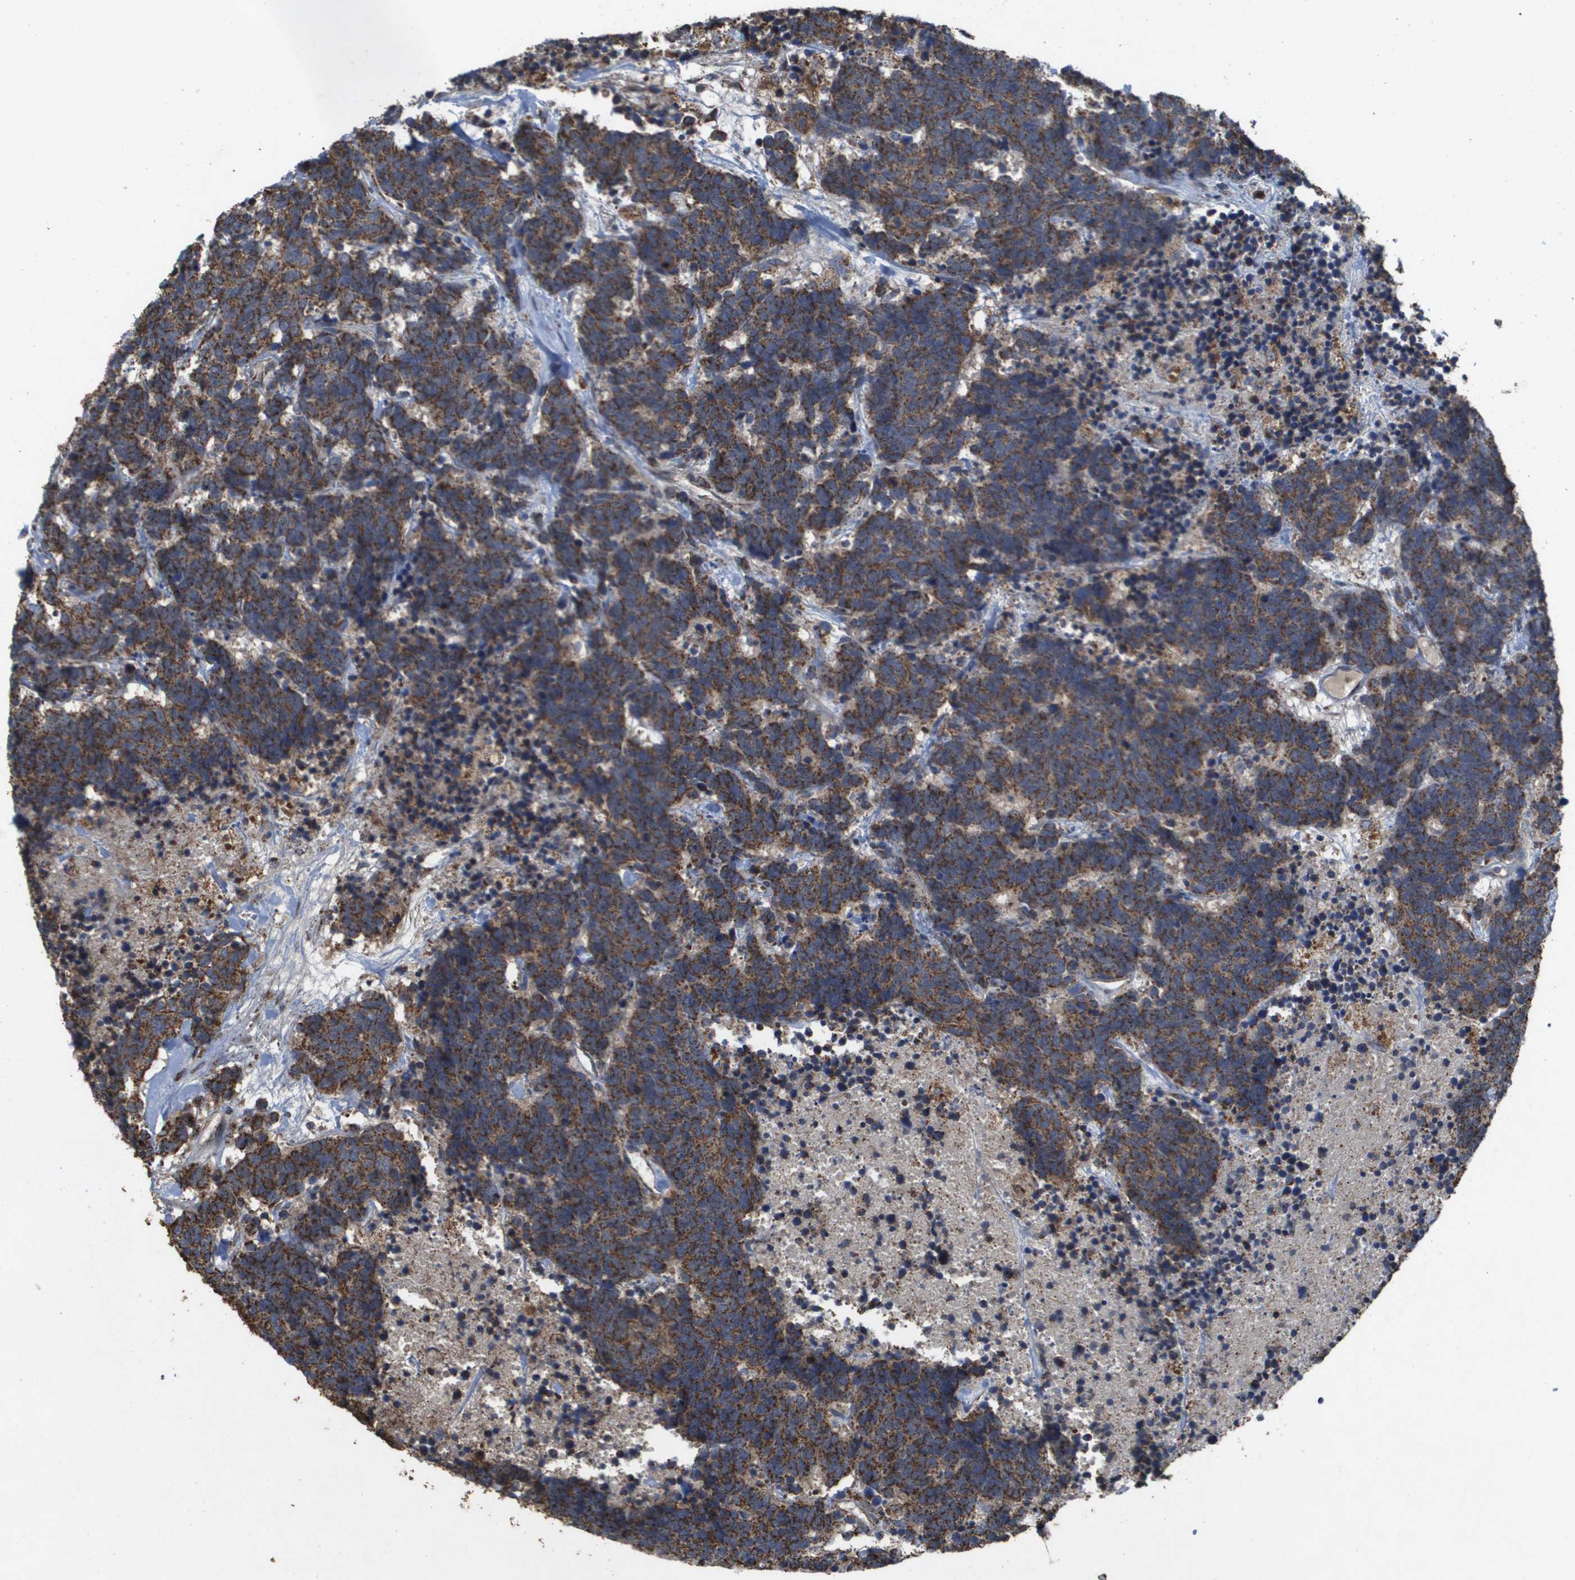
{"staining": {"intensity": "strong", "quantity": ">75%", "location": "cytoplasmic/membranous"}, "tissue": "carcinoid", "cell_type": "Tumor cells", "image_type": "cancer", "snomed": [{"axis": "morphology", "description": "Carcinoma, NOS"}, {"axis": "morphology", "description": "Carcinoid, malignant, NOS"}, {"axis": "topography", "description": "Urinary bladder"}], "caption": "The photomicrograph shows a brown stain indicating the presence of a protein in the cytoplasmic/membranous of tumor cells in carcinoid. The staining was performed using DAB (3,3'-diaminobenzidine), with brown indicating positive protein expression. Nuclei are stained blue with hematoxylin.", "gene": "HSPE1", "patient": {"sex": "male", "age": 57}}